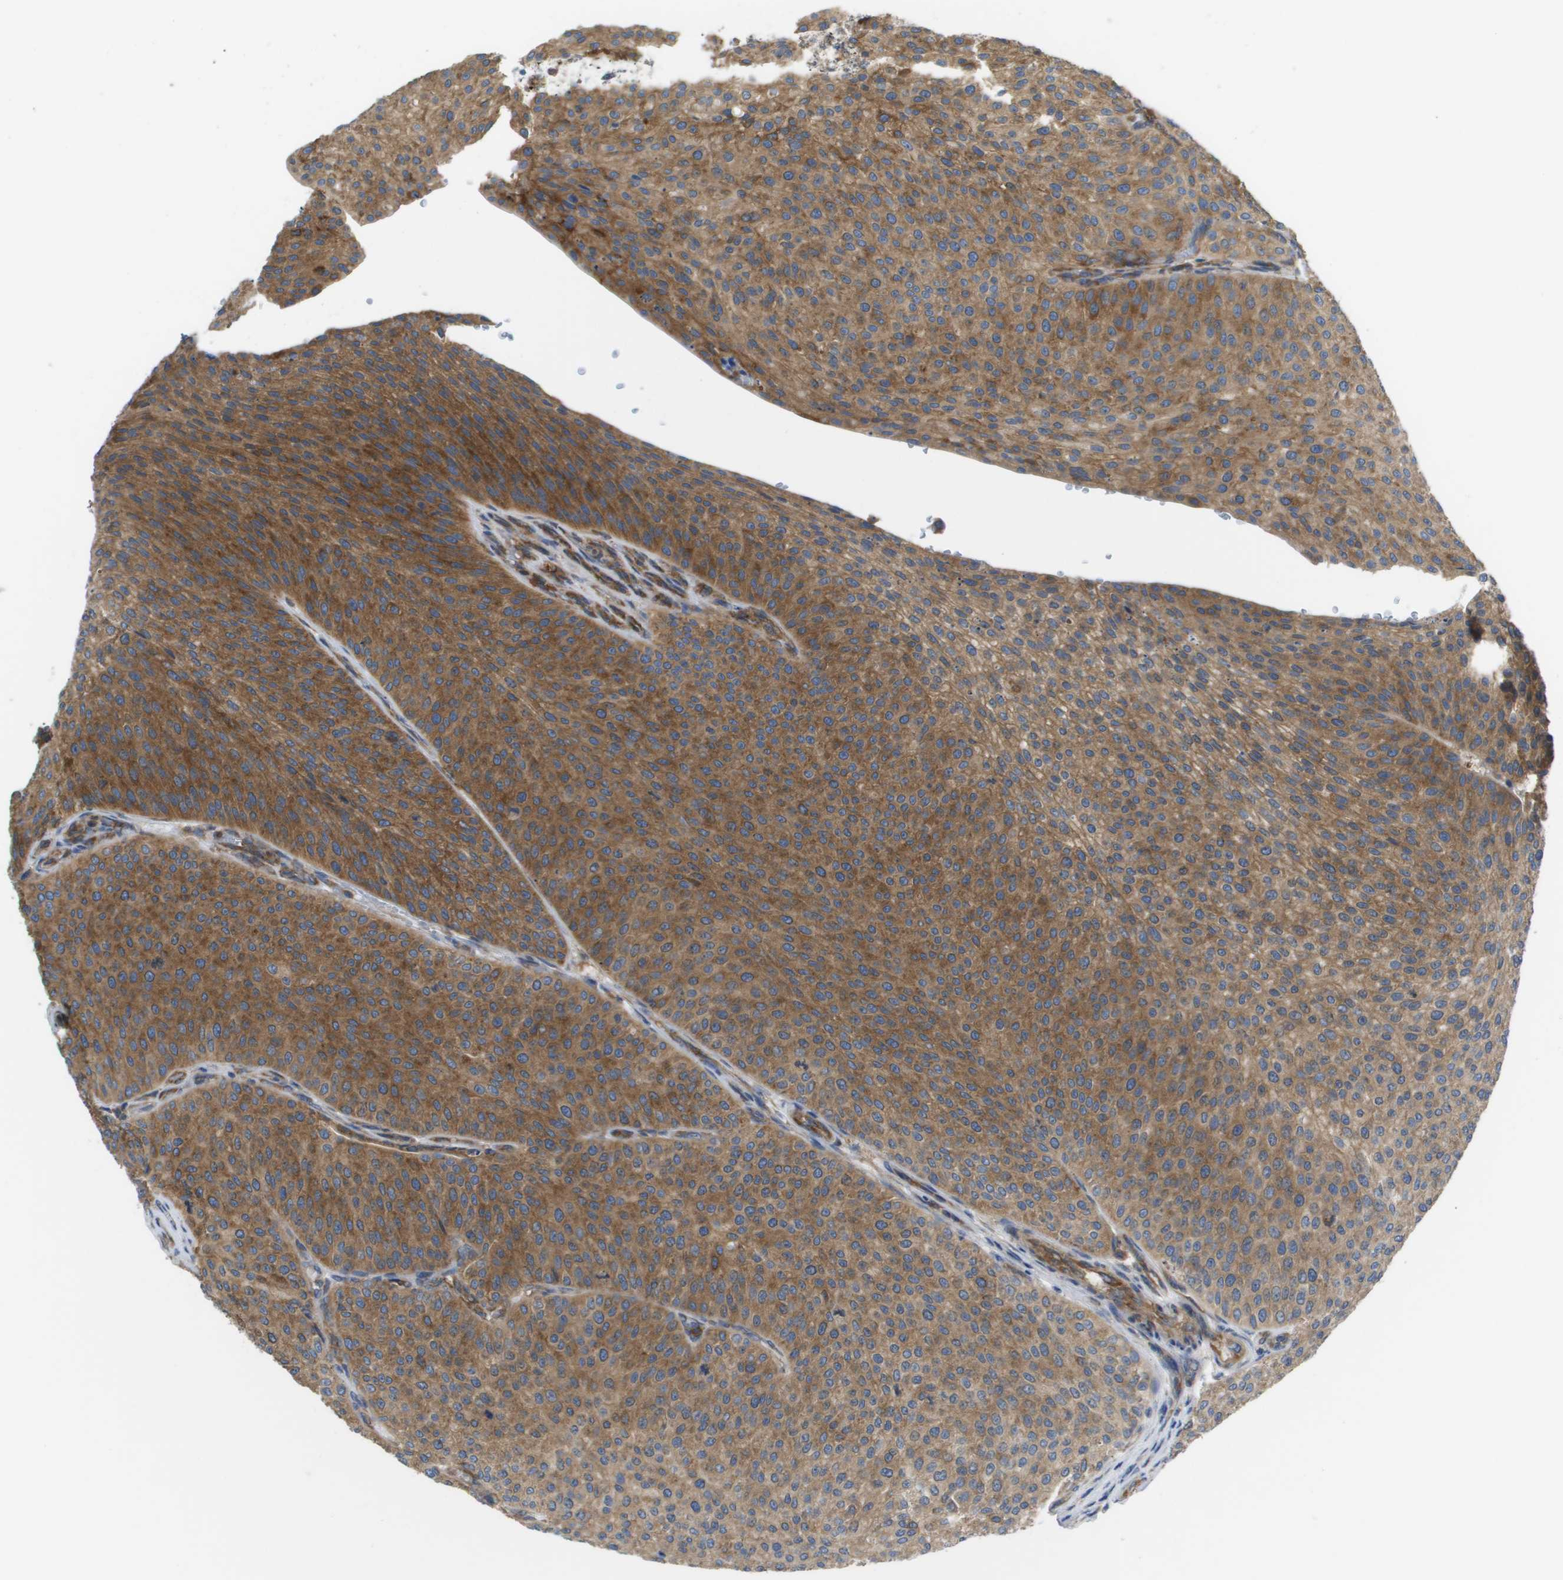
{"staining": {"intensity": "moderate", "quantity": ">75%", "location": "cytoplasmic/membranous"}, "tissue": "urothelial cancer", "cell_type": "Tumor cells", "image_type": "cancer", "snomed": [{"axis": "morphology", "description": "Urothelial carcinoma, Low grade"}, {"axis": "topography", "description": "Smooth muscle"}, {"axis": "topography", "description": "Urinary bladder"}], "caption": "Protein staining of urothelial cancer tissue shows moderate cytoplasmic/membranous expression in approximately >75% of tumor cells. (Stains: DAB in brown, nuclei in blue, Microscopy: brightfield microscopy at high magnification).", "gene": "EIF4G2", "patient": {"sex": "male", "age": 60}}